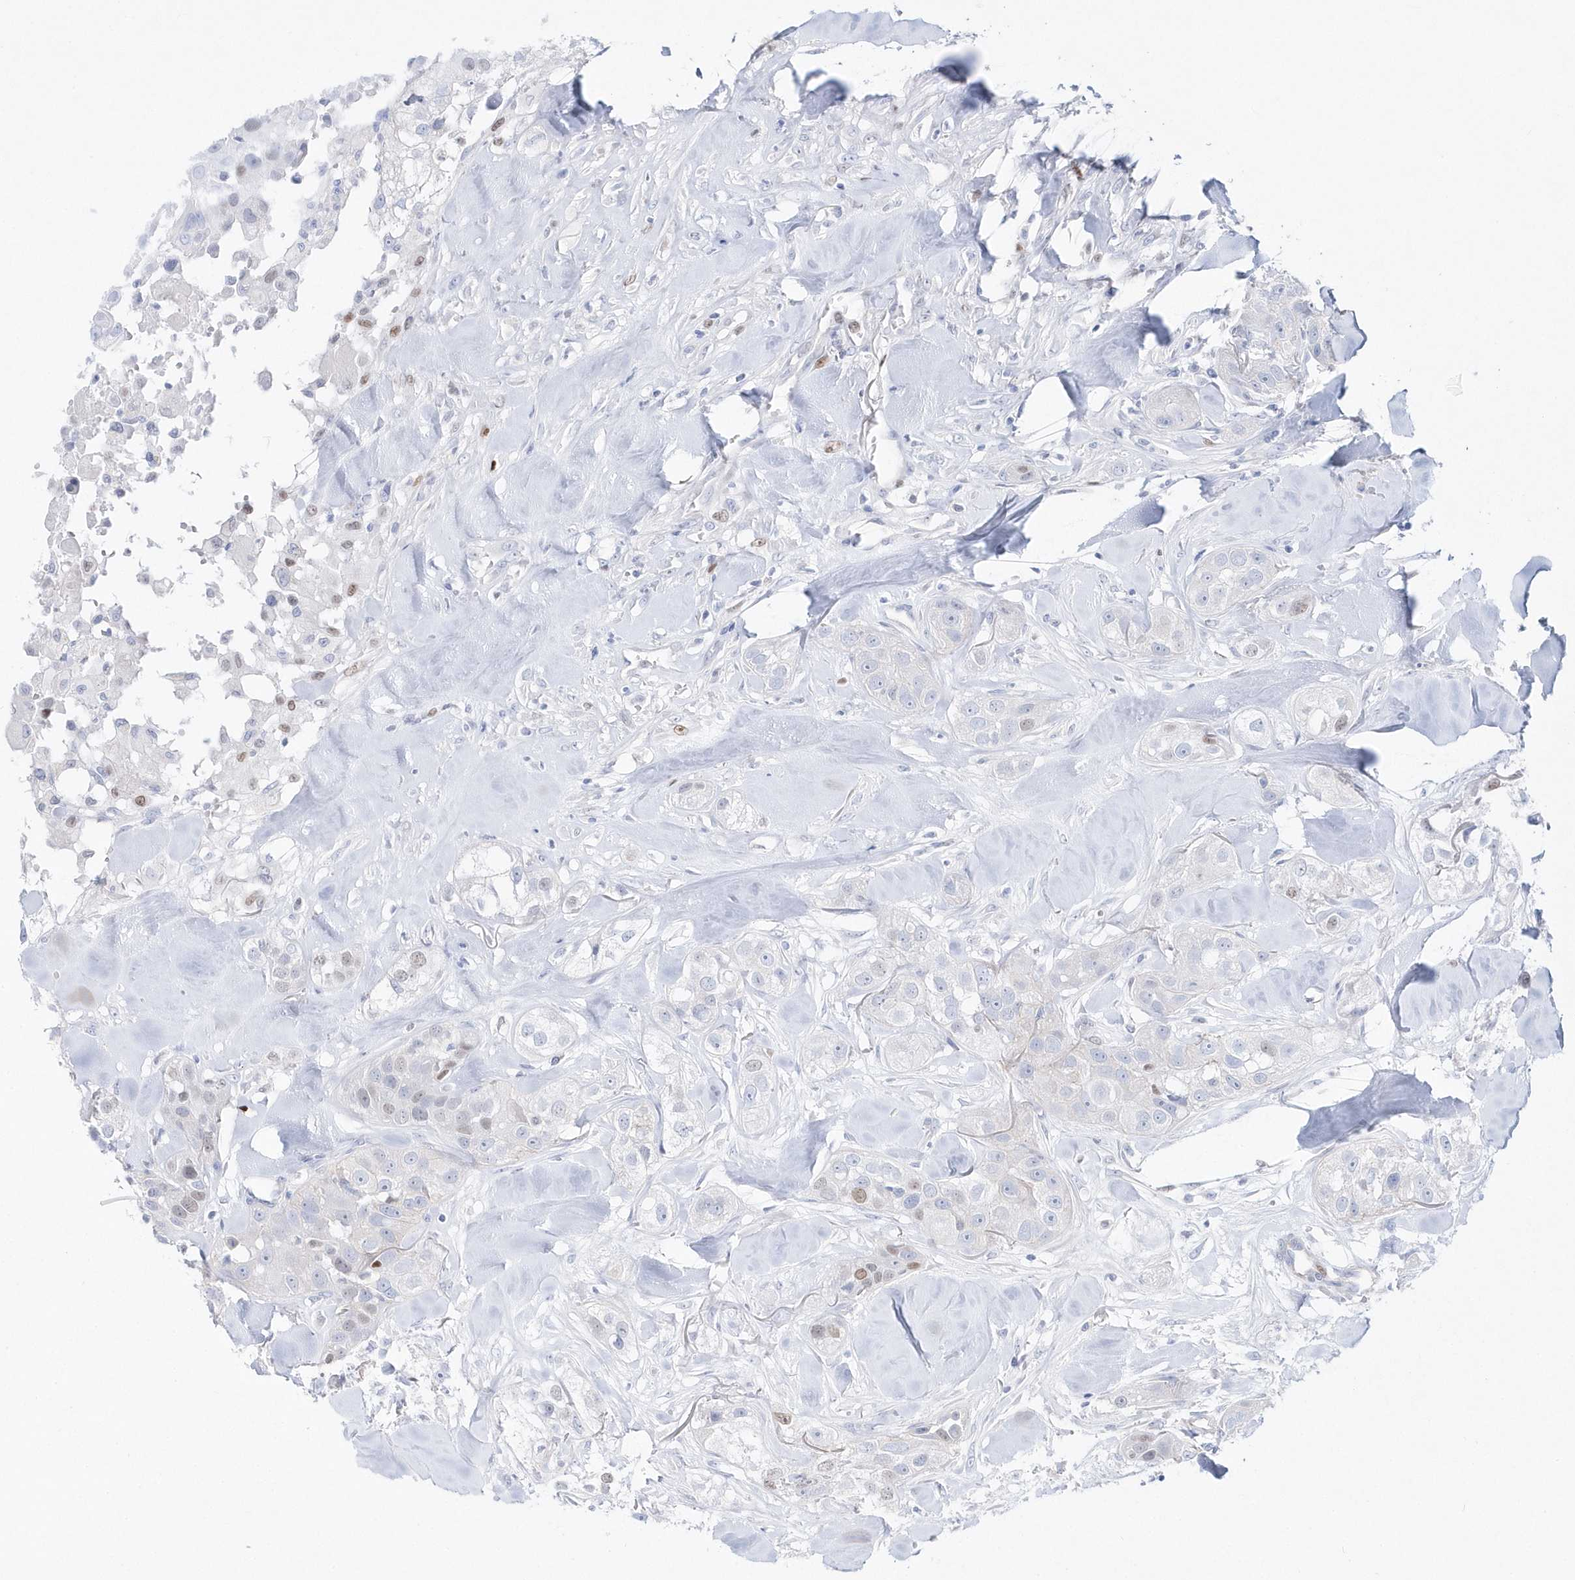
{"staining": {"intensity": "weak", "quantity": "<25%", "location": "nuclear"}, "tissue": "head and neck cancer", "cell_type": "Tumor cells", "image_type": "cancer", "snomed": [{"axis": "morphology", "description": "Normal tissue, NOS"}, {"axis": "morphology", "description": "Squamous cell carcinoma, NOS"}, {"axis": "topography", "description": "Skeletal muscle"}, {"axis": "topography", "description": "Head-Neck"}], "caption": "Tumor cells are negative for protein expression in human head and neck squamous cell carcinoma.", "gene": "TMCO6", "patient": {"sex": "male", "age": 51}}